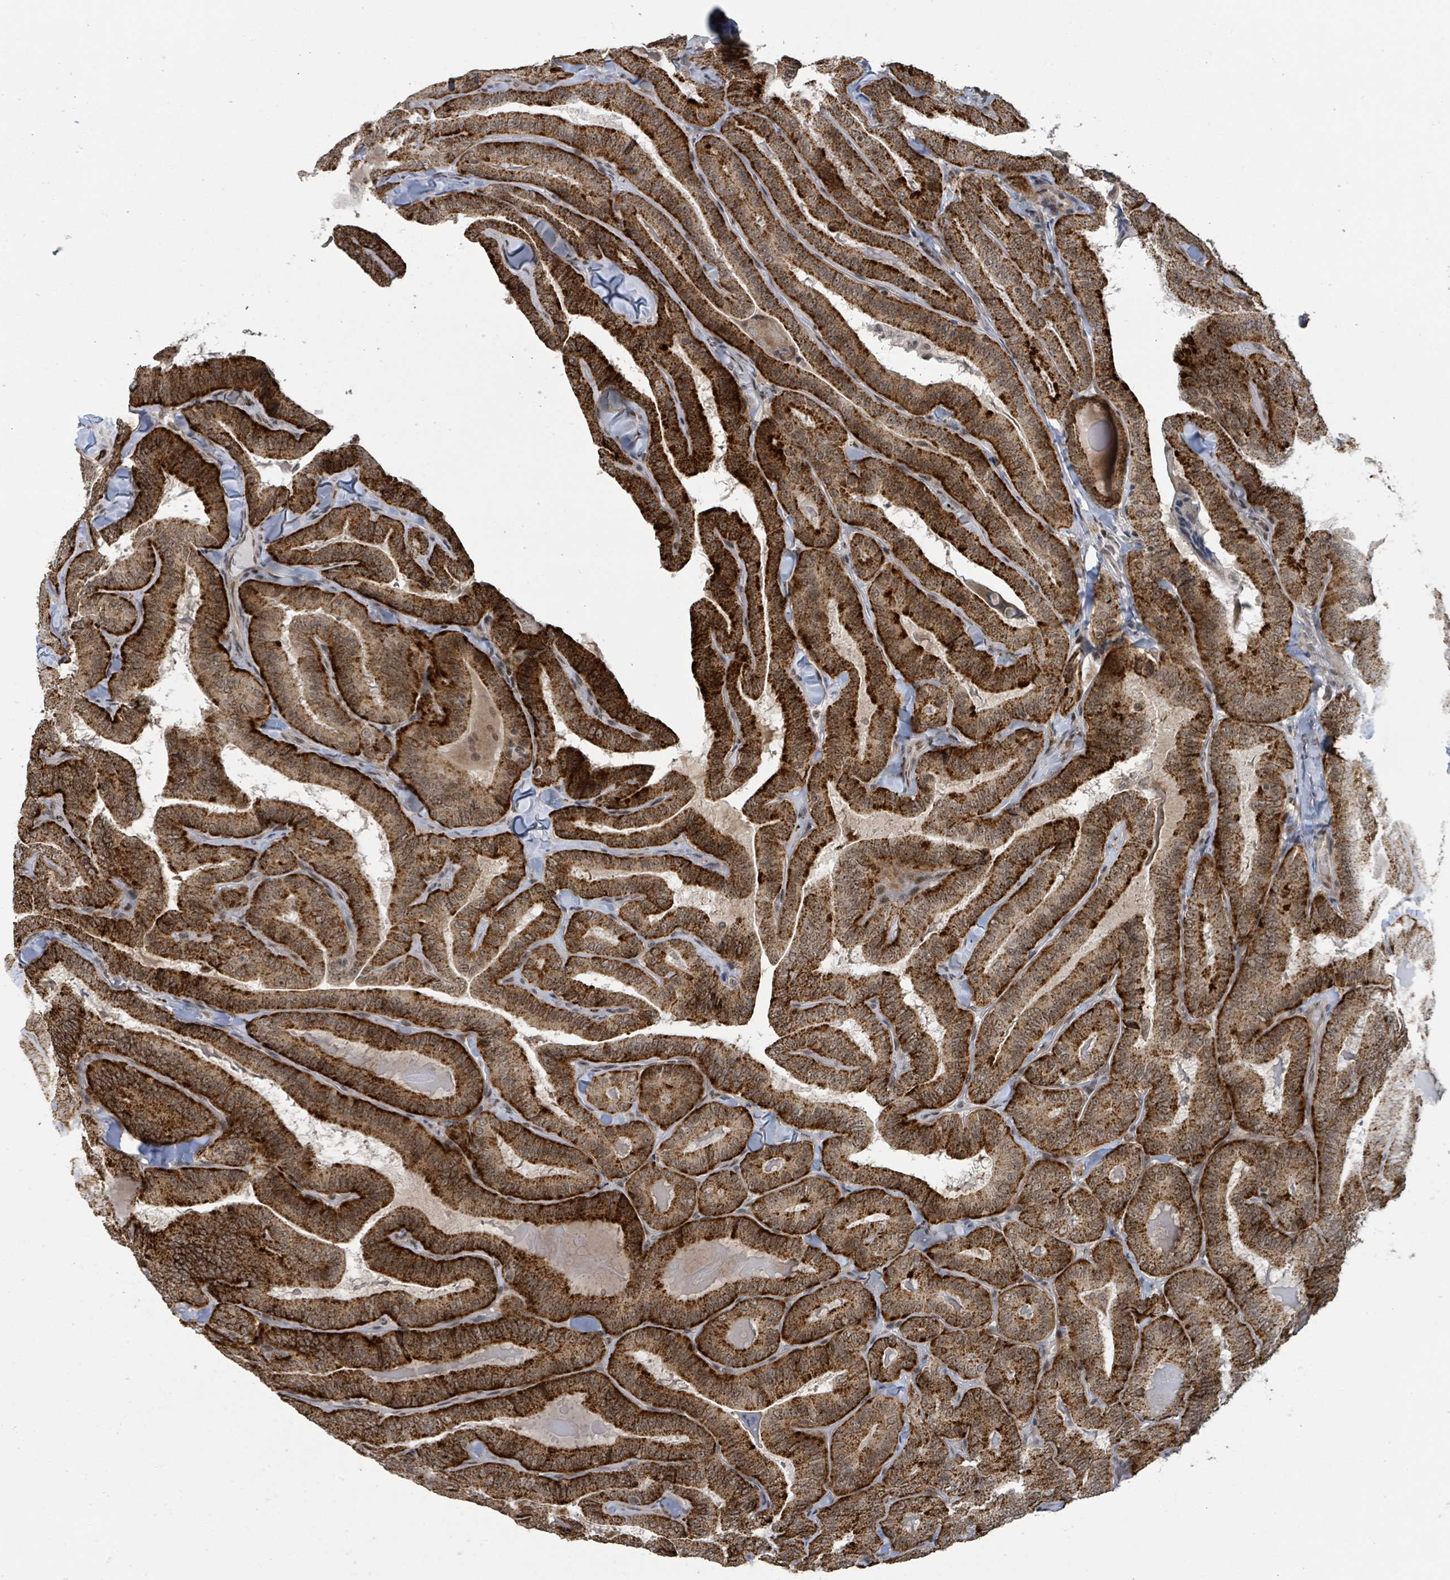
{"staining": {"intensity": "strong", "quantity": ">75%", "location": "cytoplasmic/membranous"}, "tissue": "thyroid cancer", "cell_type": "Tumor cells", "image_type": "cancer", "snomed": [{"axis": "morphology", "description": "Papillary adenocarcinoma, NOS"}, {"axis": "topography", "description": "Thyroid gland"}], "caption": "IHC (DAB (3,3'-diaminobenzidine)) staining of thyroid papillary adenocarcinoma exhibits strong cytoplasmic/membranous protein positivity in approximately >75% of tumor cells.", "gene": "ZBTB14", "patient": {"sex": "male", "age": 61}}